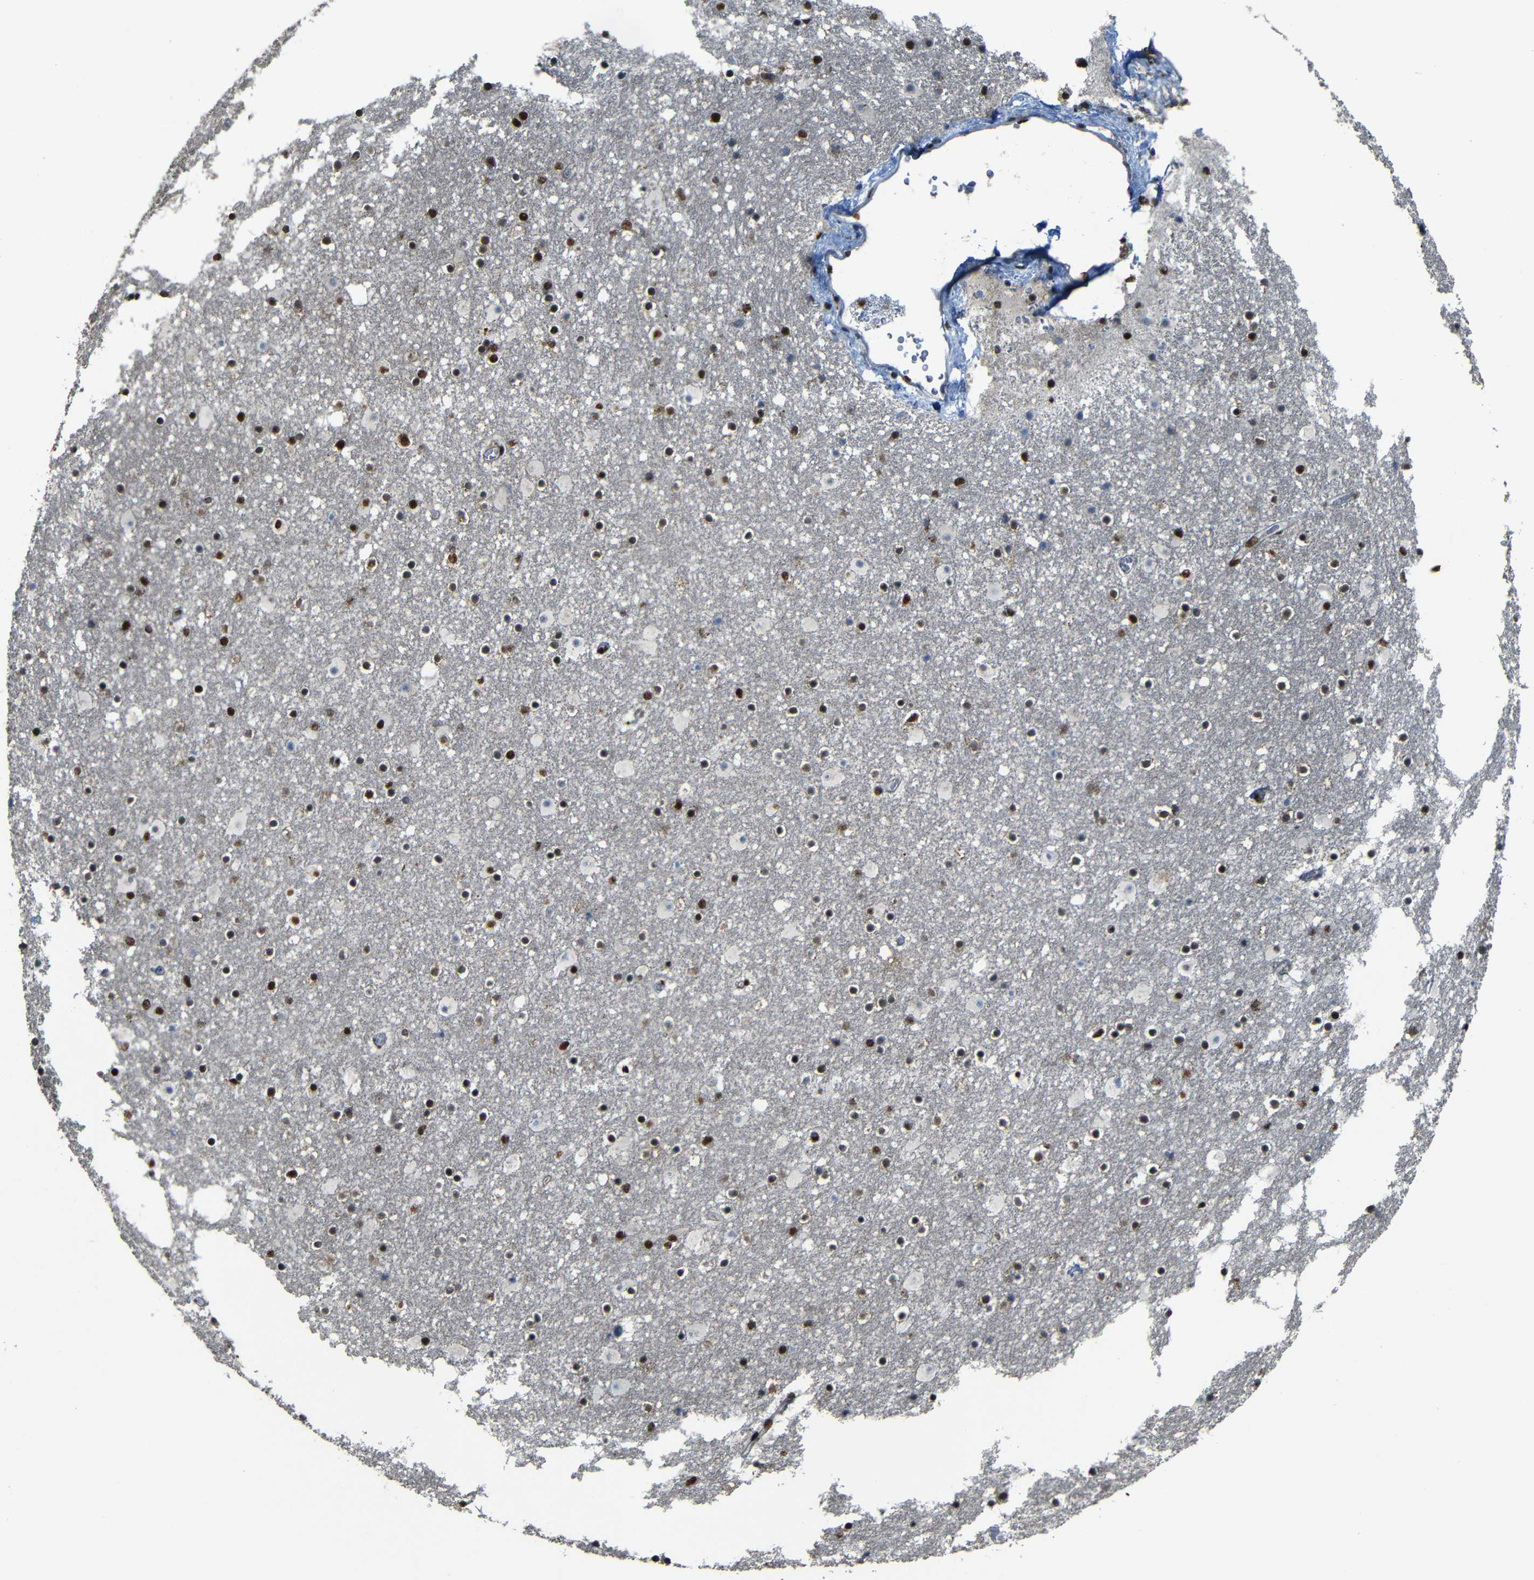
{"staining": {"intensity": "strong", "quantity": ">75%", "location": "nuclear"}, "tissue": "caudate", "cell_type": "Glial cells", "image_type": "normal", "snomed": [{"axis": "morphology", "description": "Normal tissue, NOS"}, {"axis": "topography", "description": "Lateral ventricle wall"}], "caption": "Strong nuclear expression for a protein is identified in about >75% of glial cells of normal caudate using IHC.", "gene": "TCF7L2", "patient": {"sex": "male", "age": 45}}